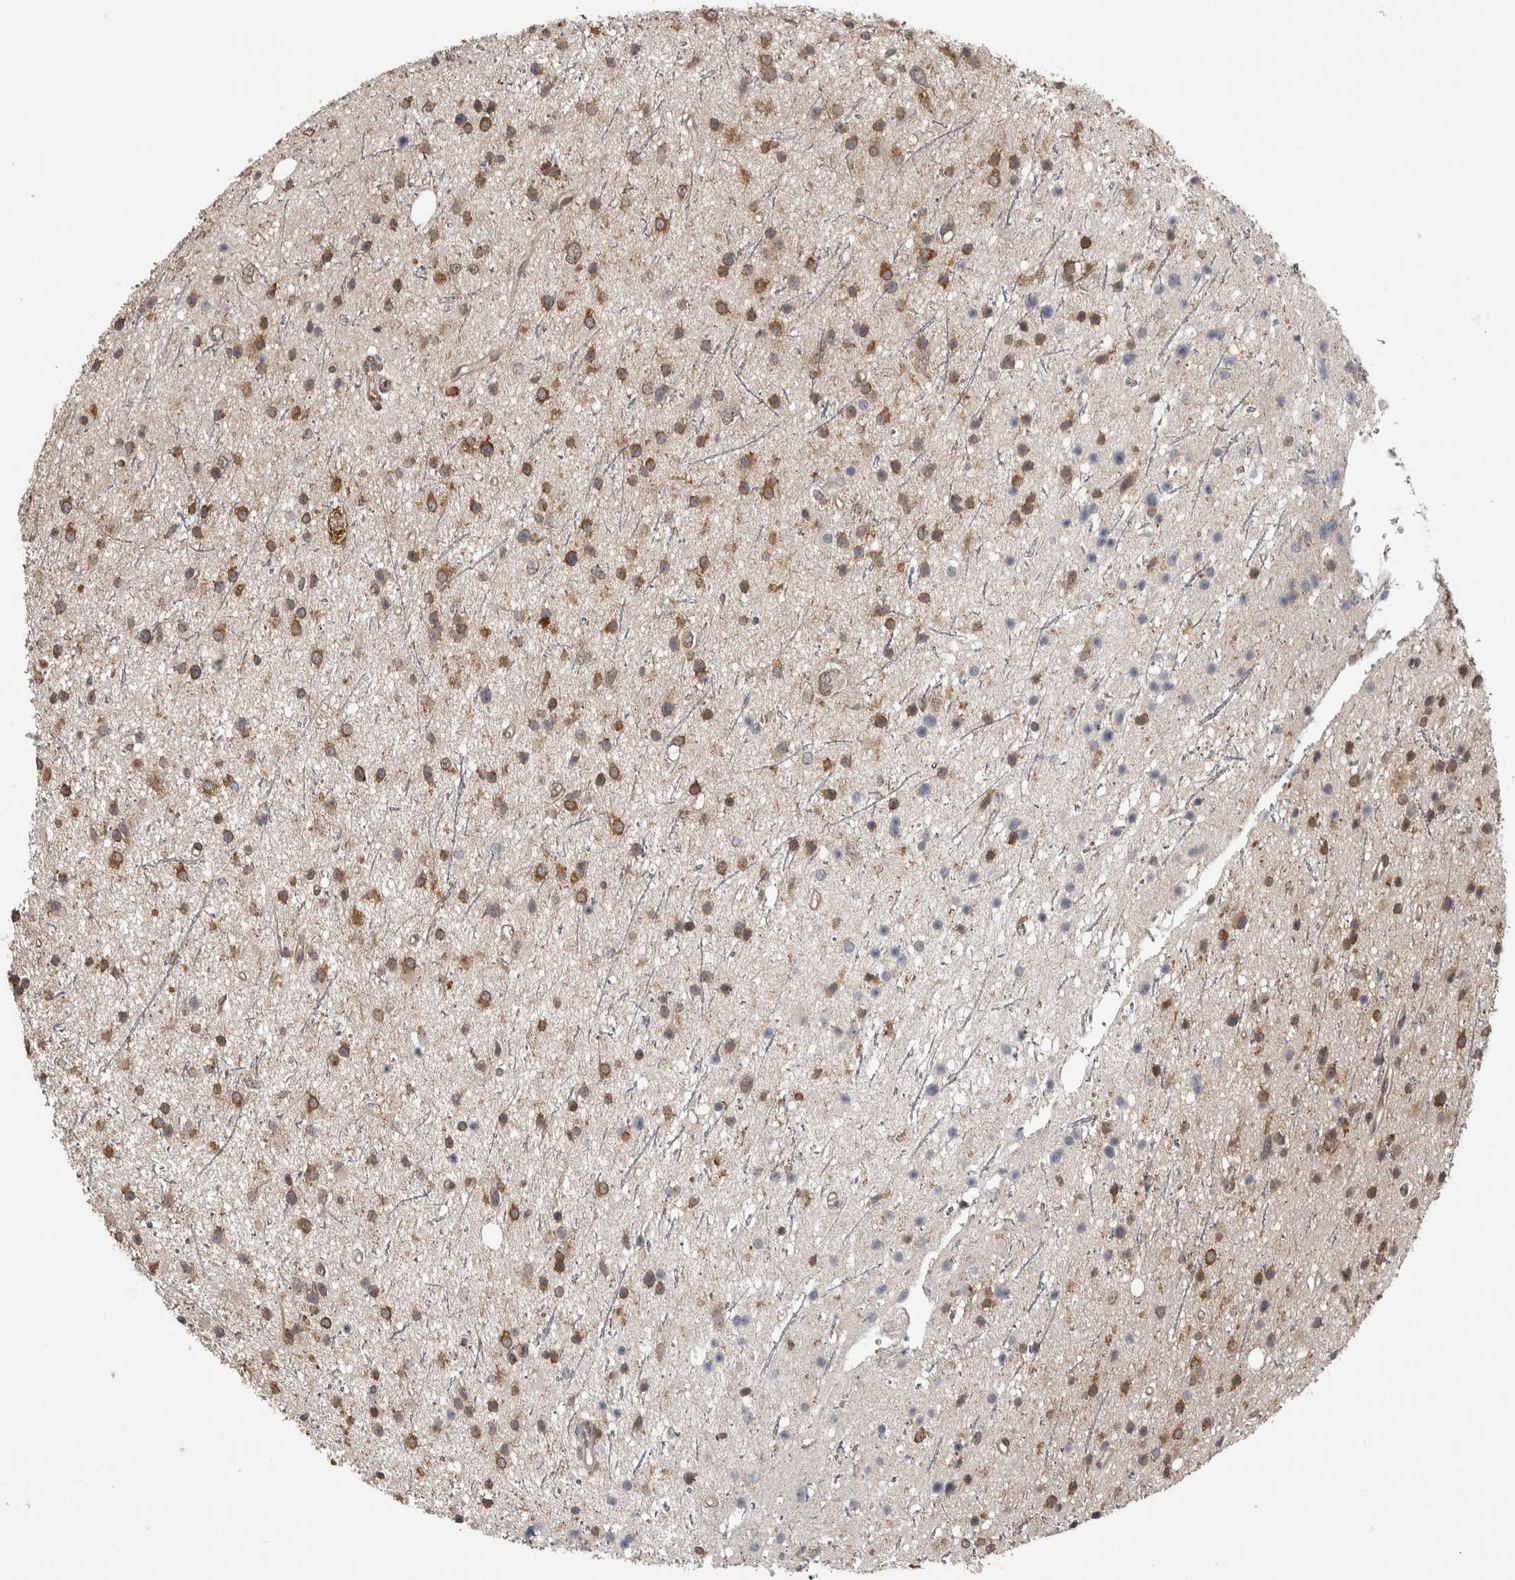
{"staining": {"intensity": "moderate", "quantity": ">75%", "location": "cytoplasmic/membranous"}, "tissue": "glioma", "cell_type": "Tumor cells", "image_type": "cancer", "snomed": [{"axis": "morphology", "description": "Glioma, malignant, Low grade"}, {"axis": "topography", "description": "Cerebral cortex"}], "caption": "About >75% of tumor cells in human glioma reveal moderate cytoplasmic/membranous protein staining as visualized by brown immunohistochemical staining.", "gene": "ATXN2", "patient": {"sex": "female", "age": 39}}